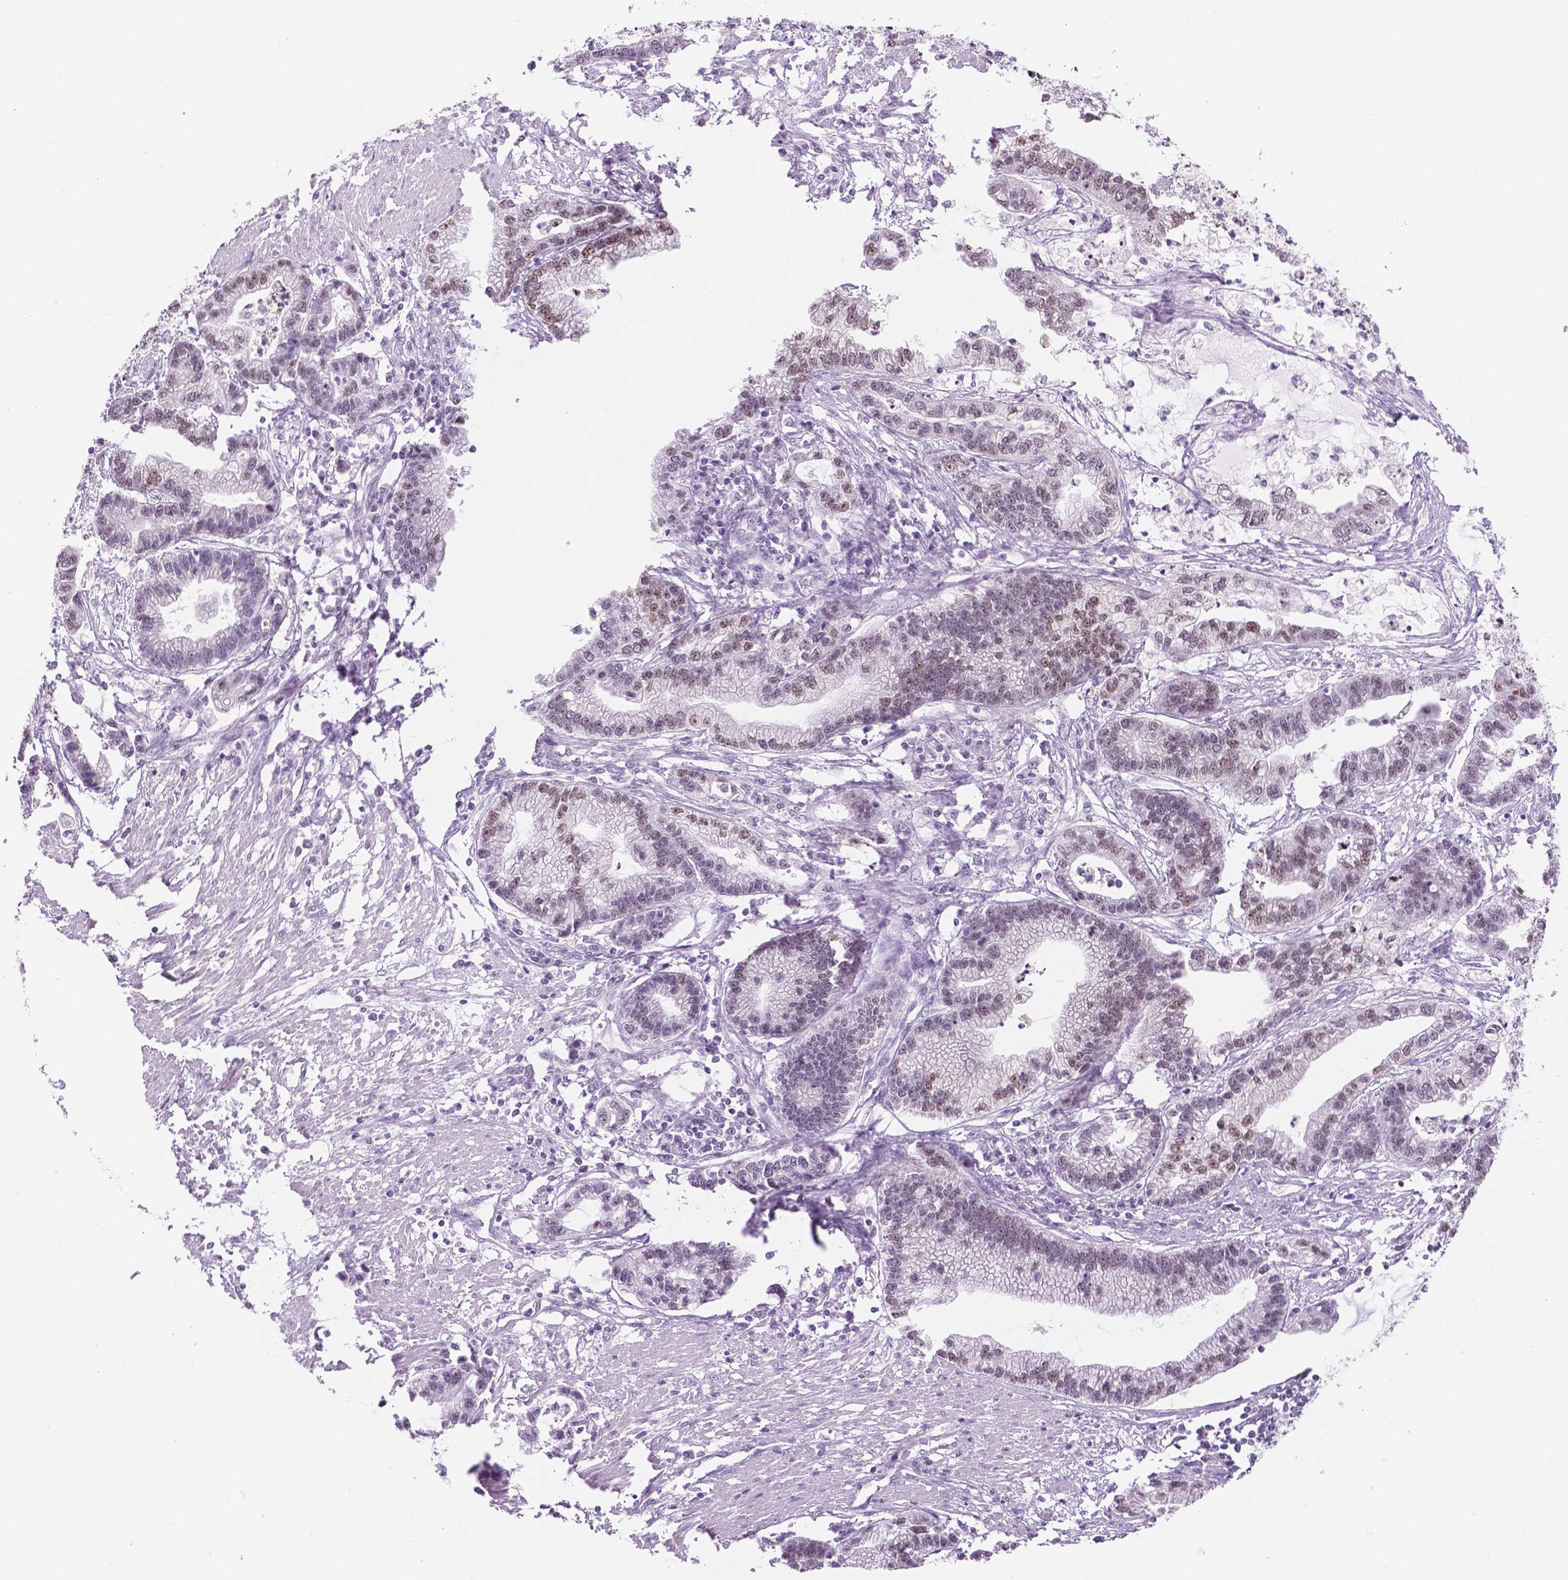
{"staining": {"intensity": "weak", "quantity": "25%-75%", "location": "nuclear"}, "tissue": "stomach cancer", "cell_type": "Tumor cells", "image_type": "cancer", "snomed": [{"axis": "morphology", "description": "Adenocarcinoma, NOS"}, {"axis": "topography", "description": "Stomach"}], "caption": "Immunohistochemistry photomicrograph of neoplastic tissue: adenocarcinoma (stomach) stained using IHC displays low levels of weak protein expression localized specifically in the nuclear of tumor cells, appearing as a nuclear brown color.", "gene": "NHP2", "patient": {"sex": "male", "age": 83}}